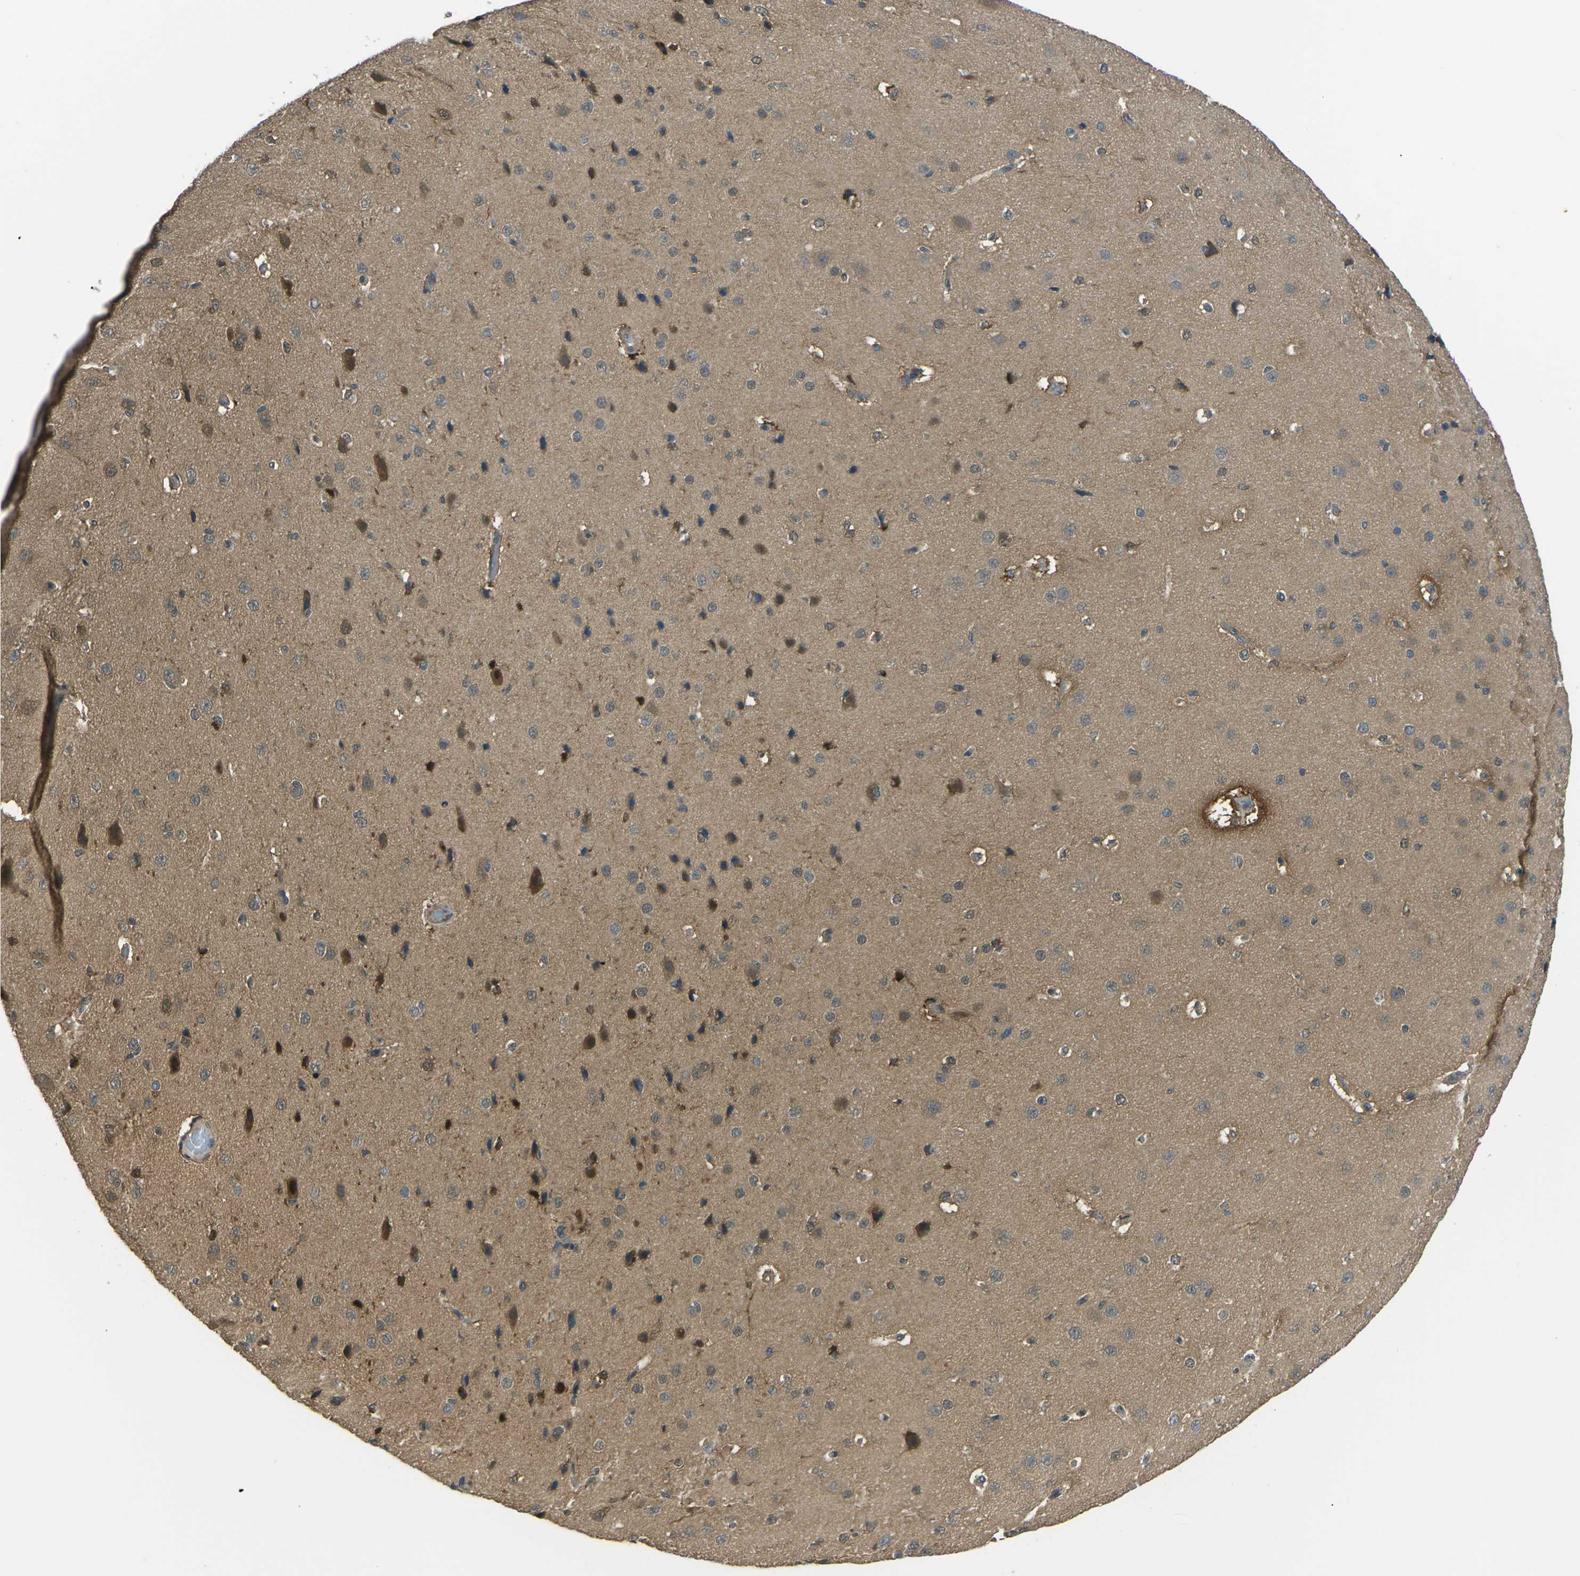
{"staining": {"intensity": "moderate", "quantity": ">75%", "location": "cytoplasmic/membranous"}, "tissue": "cerebral cortex", "cell_type": "Endothelial cells", "image_type": "normal", "snomed": [{"axis": "morphology", "description": "Normal tissue, NOS"}, {"axis": "morphology", "description": "Developmental malformation"}, {"axis": "topography", "description": "Cerebral cortex"}], "caption": "Immunohistochemistry (IHC) (DAB (3,3'-diaminobenzidine)) staining of benign cerebral cortex displays moderate cytoplasmic/membranous protein staining in approximately >75% of endothelial cells.", "gene": "PIEZO2", "patient": {"sex": "female", "age": 30}}